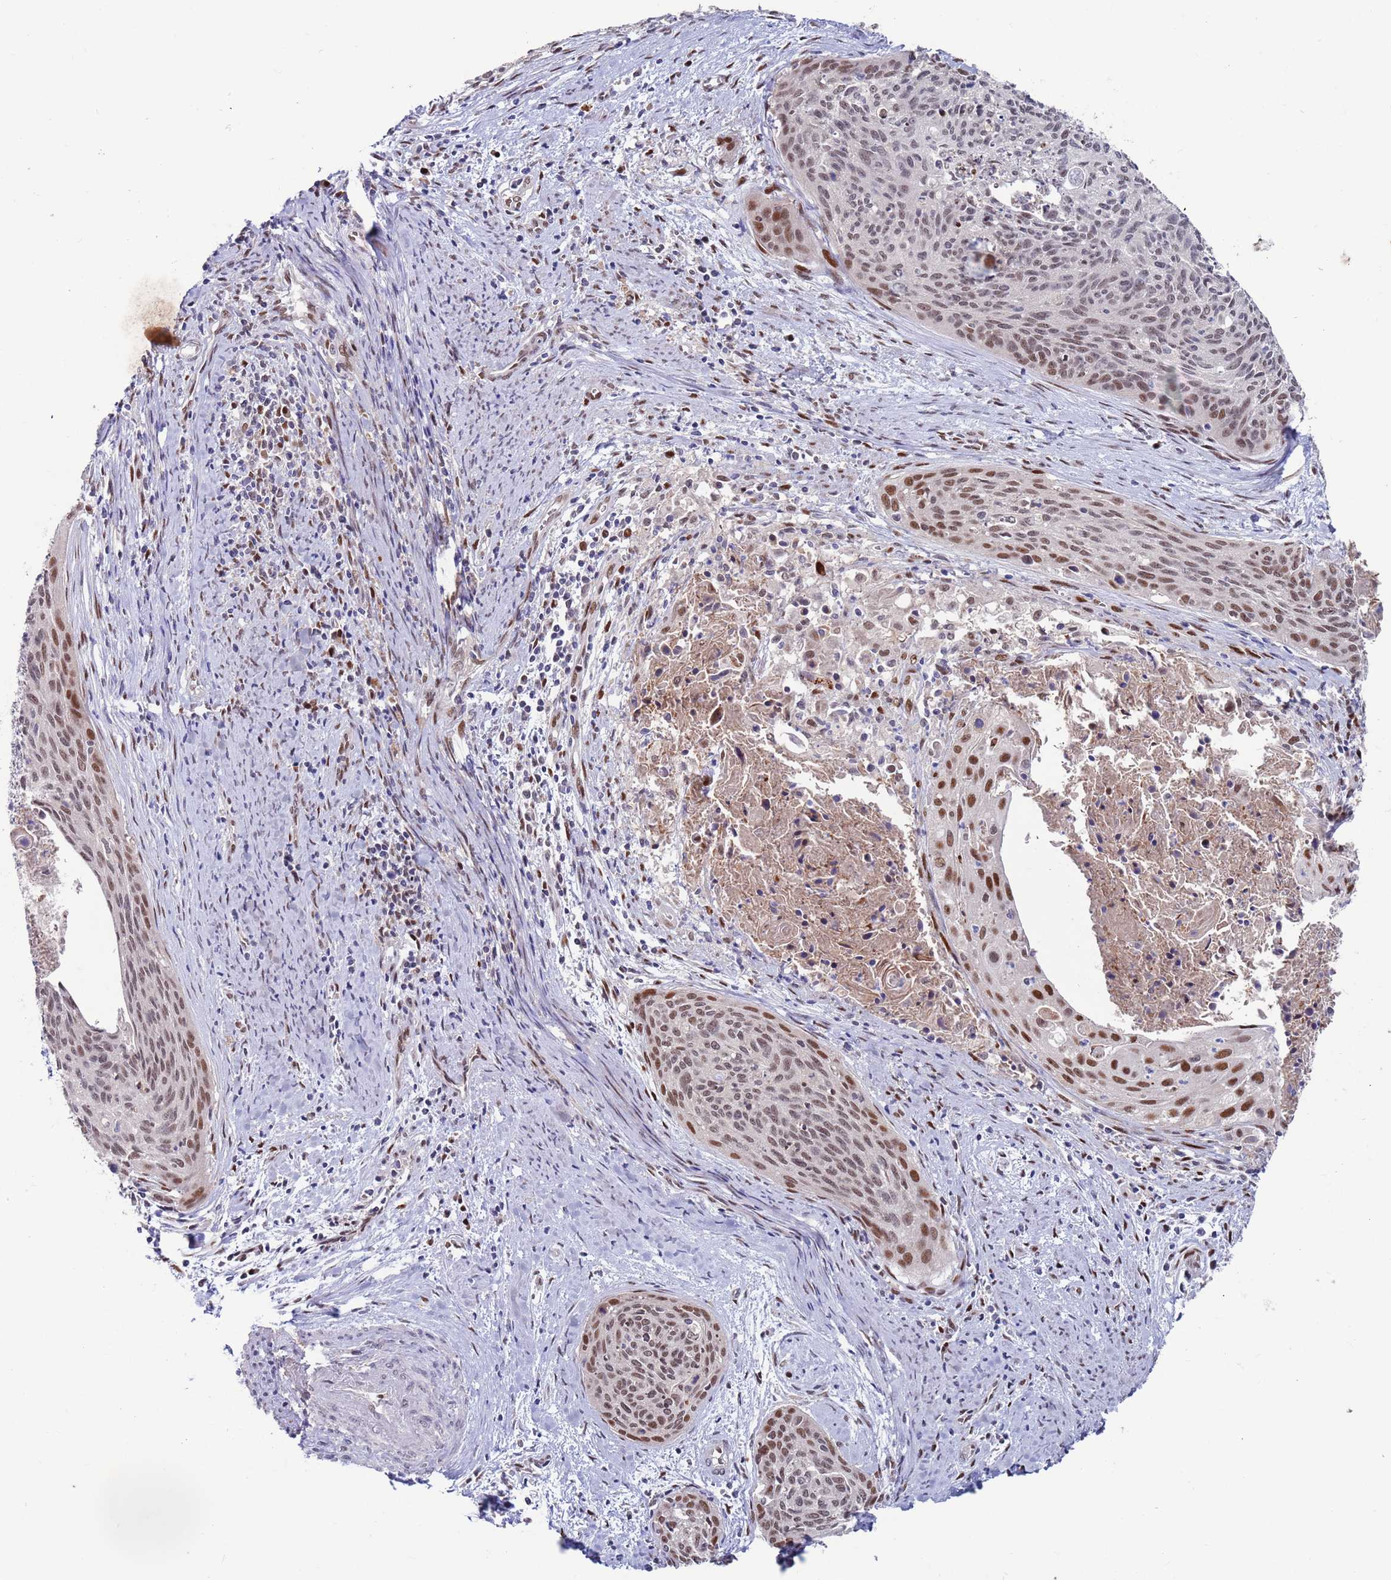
{"staining": {"intensity": "moderate", "quantity": ">75%", "location": "nuclear"}, "tissue": "cervical cancer", "cell_type": "Tumor cells", "image_type": "cancer", "snomed": [{"axis": "morphology", "description": "Squamous cell carcinoma, NOS"}, {"axis": "topography", "description": "Cervix"}], "caption": "Brown immunohistochemical staining in cervical cancer displays moderate nuclear expression in about >75% of tumor cells.", "gene": "FBXO27", "patient": {"sex": "female", "age": 55}}